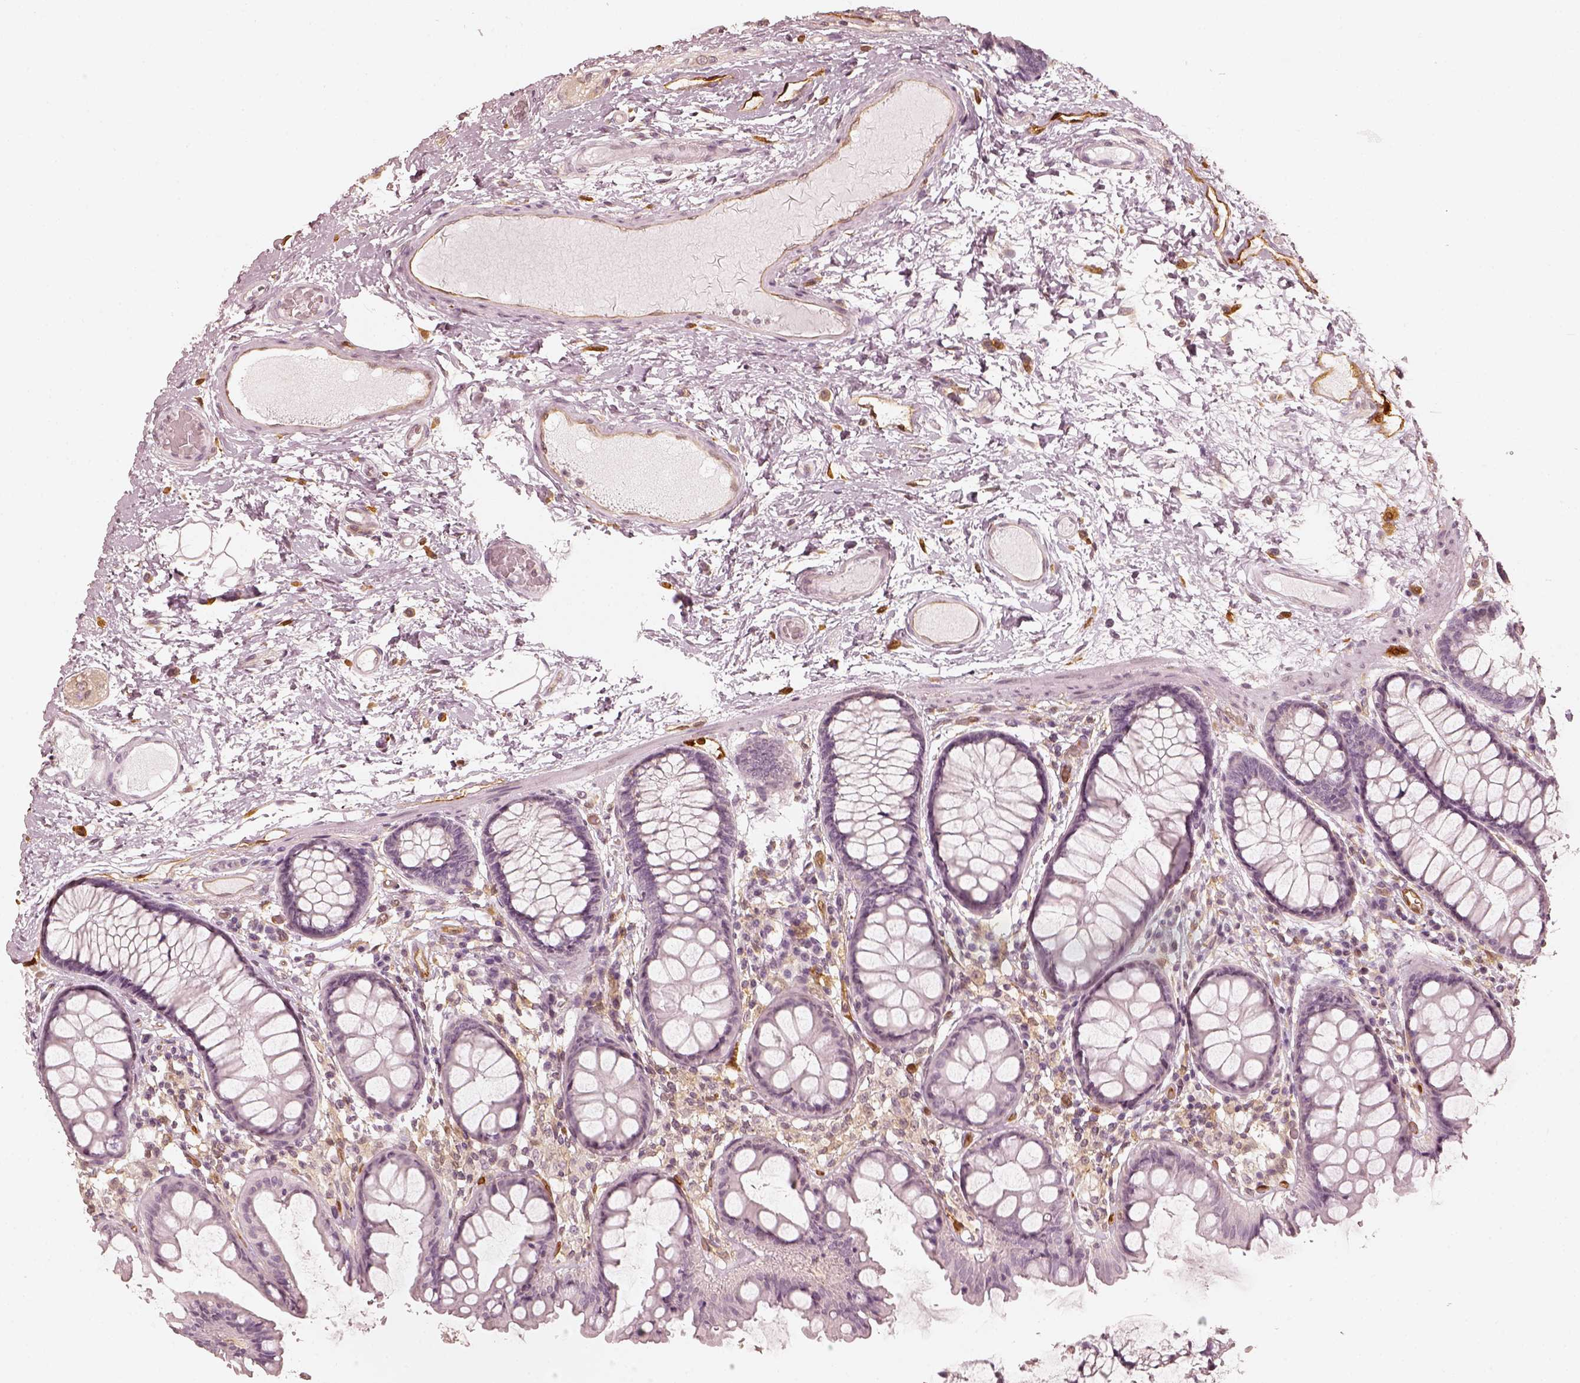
{"staining": {"intensity": "moderate", "quantity": ">75%", "location": "cytoplasmic/membranous"}, "tissue": "colon", "cell_type": "Endothelial cells", "image_type": "normal", "snomed": [{"axis": "morphology", "description": "Normal tissue, NOS"}, {"axis": "topography", "description": "Colon"}], "caption": "This photomicrograph displays normal colon stained with IHC to label a protein in brown. The cytoplasmic/membranous of endothelial cells show moderate positivity for the protein. Nuclei are counter-stained blue.", "gene": "FSCN1", "patient": {"sex": "female", "age": 65}}